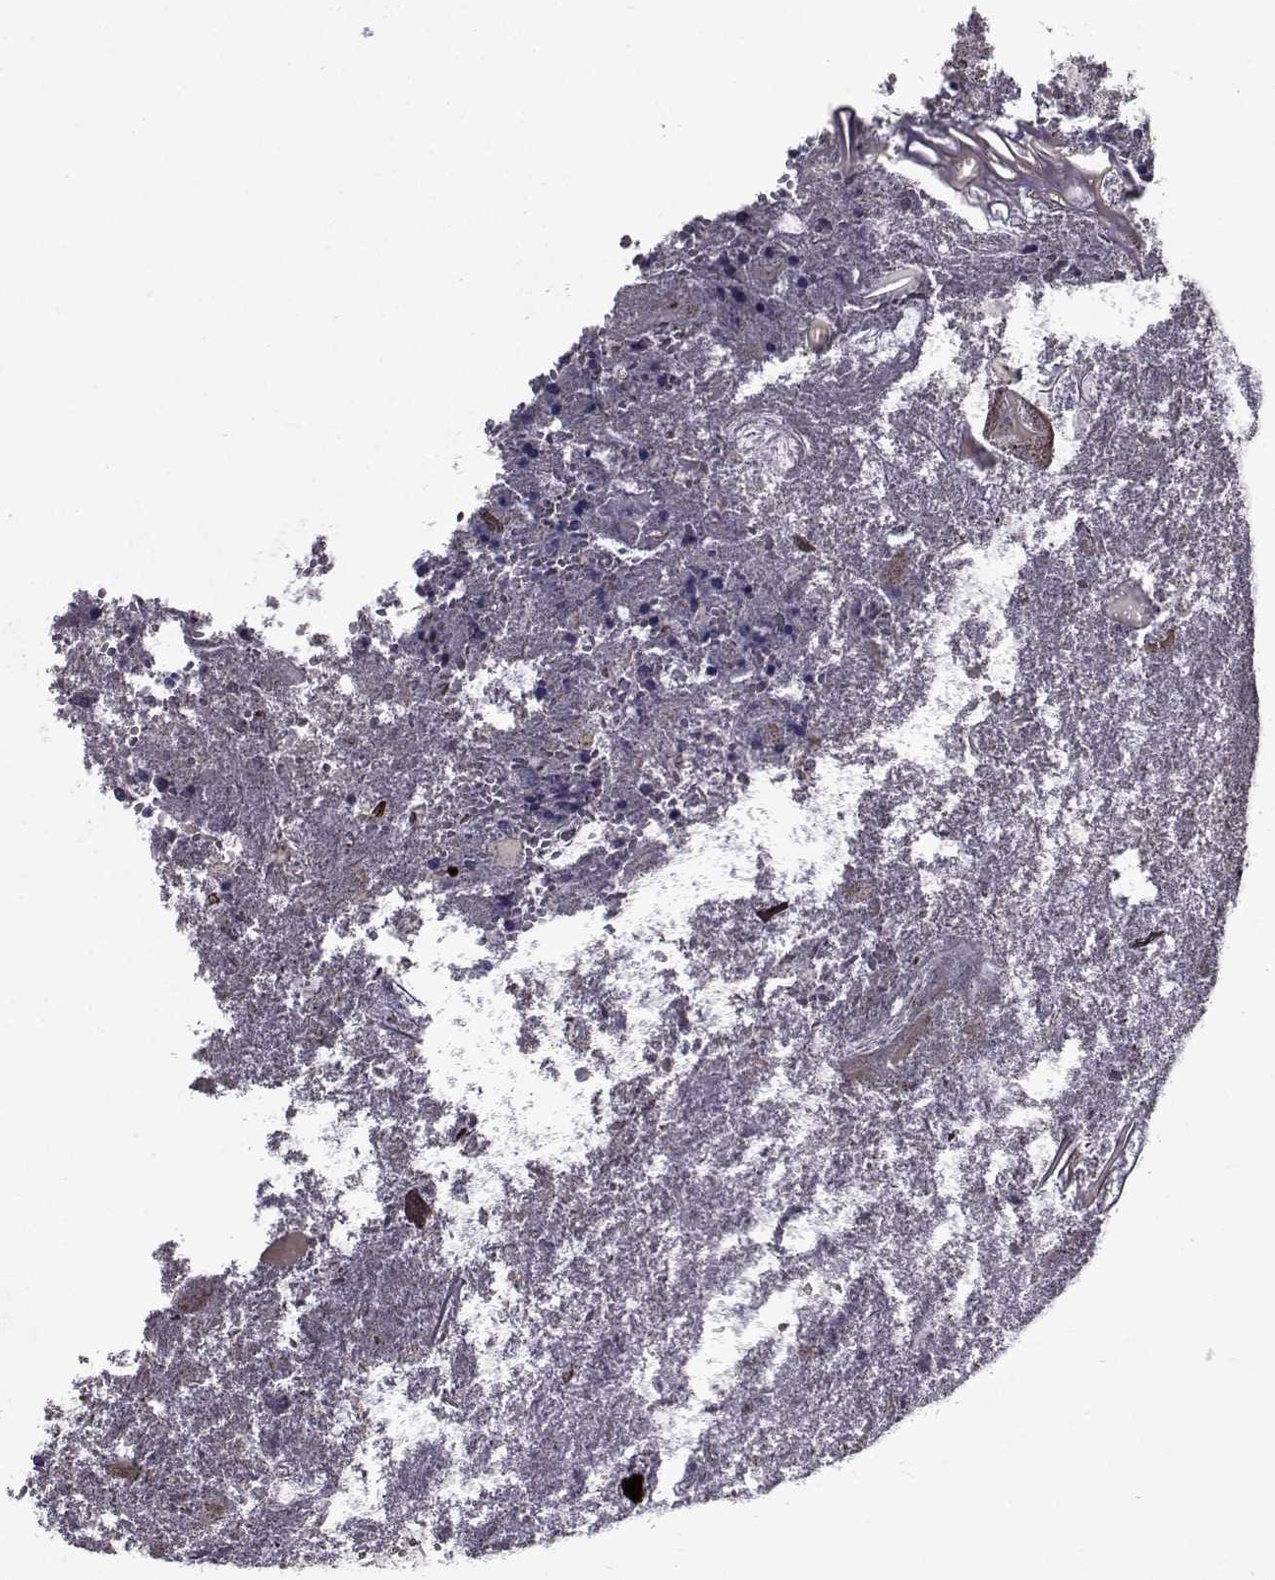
{"staining": {"intensity": "moderate", "quantity": "<25%", "location": "cytoplasmic/membranous"}, "tissue": "appendix", "cell_type": "Glandular cells", "image_type": "normal", "snomed": [{"axis": "morphology", "description": "Normal tissue, NOS"}, {"axis": "topography", "description": "Appendix"}], "caption": "Protein expression analysis of unremarkable appendix displays moderate cytoplasmic/membranous staining in approximately <25% of glandular cells. (brown staining indicates protein expression, while blue staining denotes nuclei).", "gene": "PDE6G", "patient": {"sex": "female", "age": 23}}